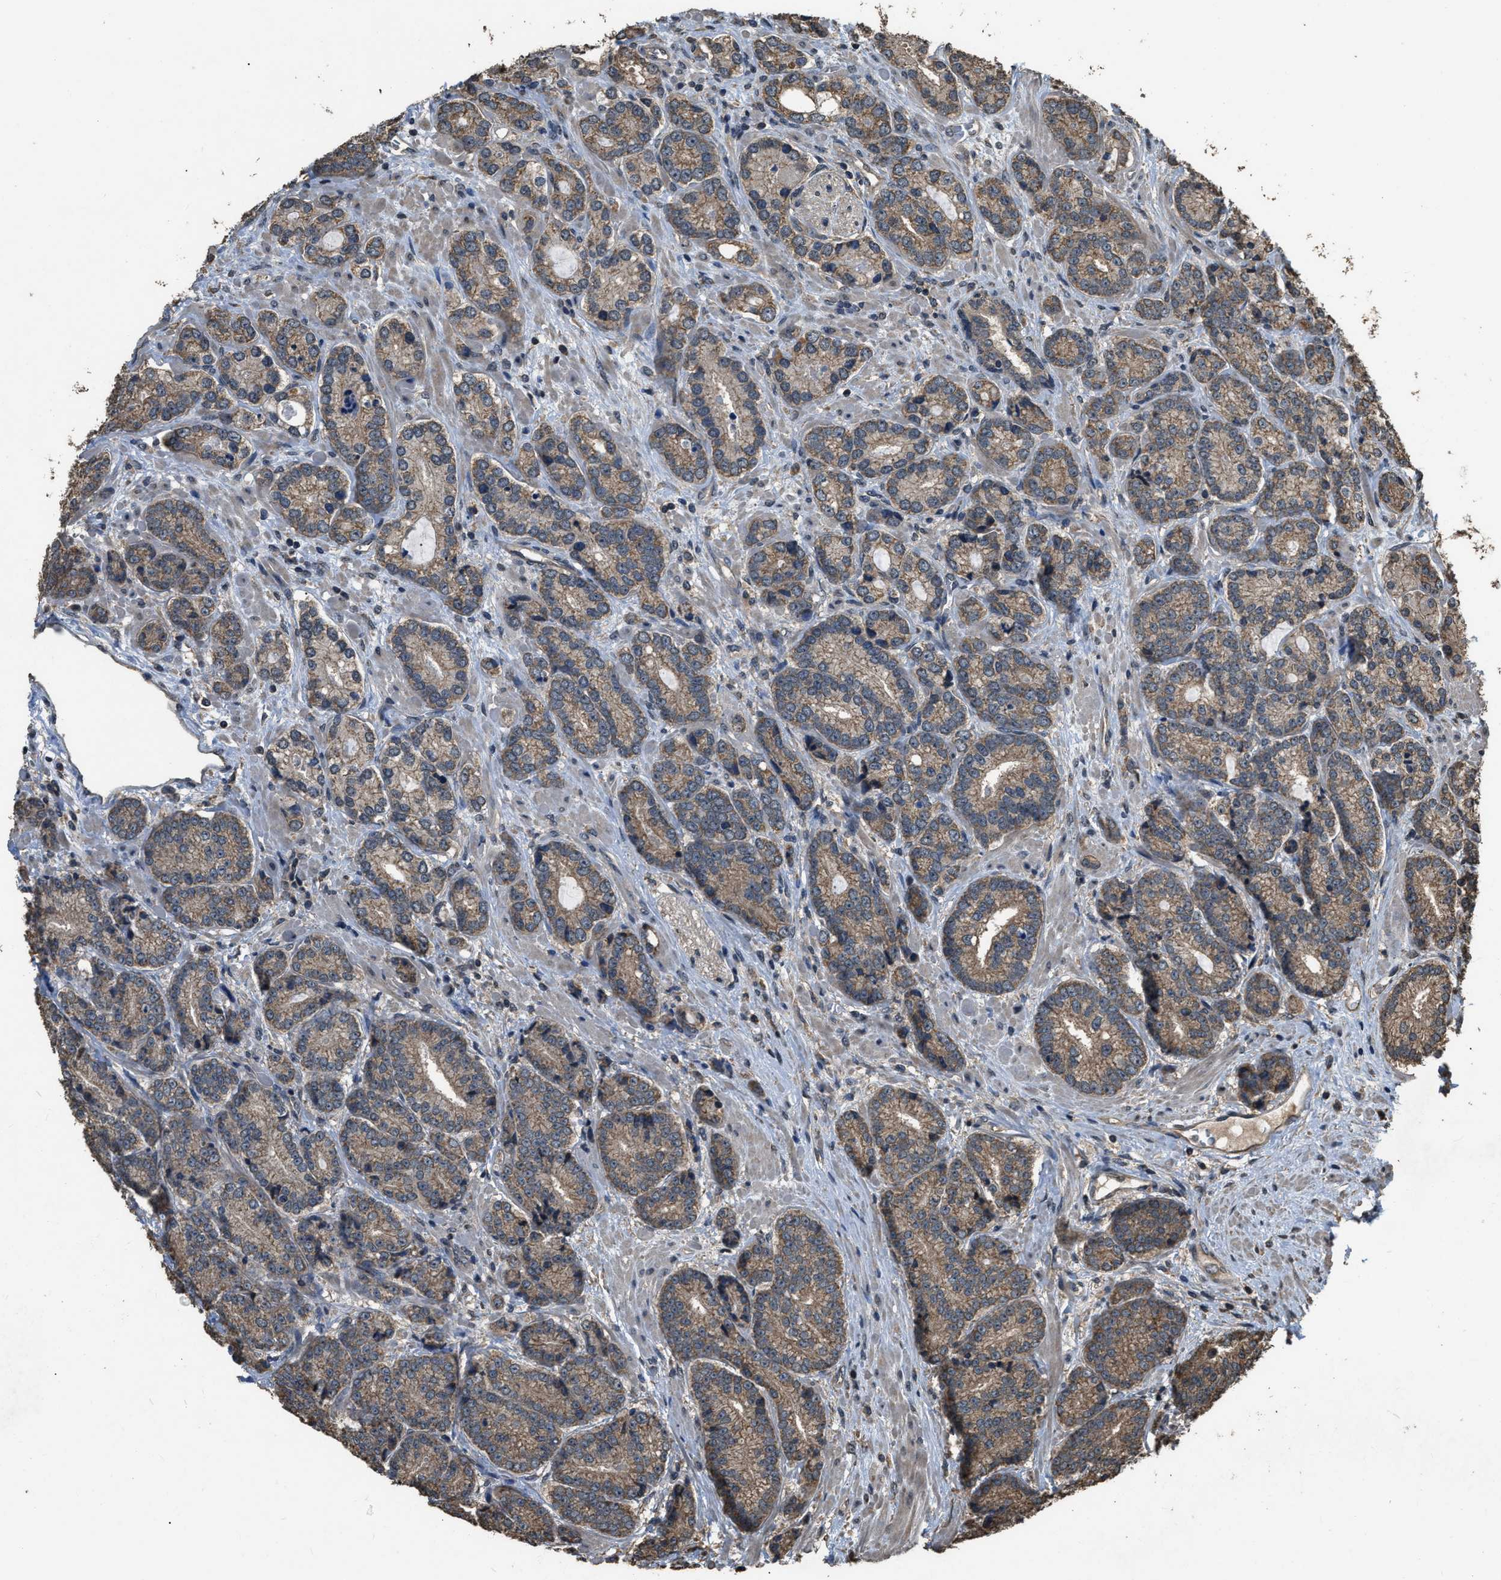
{"staining": {"intensity": "weak", "quantity": ">75%", "location": "cytoplasmic/membranous"}, "tissue": "prostate cancer", "cell_type": "Tumor cells", "image_type": "cancer", "snomed": [{"axis": "morphology", "description": "Adenocarcinoma, High grade"}, {"axis": "topography", "description": "Prostate"}], "caption": "Weak cytoplasmic/membranous expression for a protein is identified in about >75% of tumor cells of high-grade adenocarcinoma (prostate) using immunohistochemistry.", "gene": "DENND6B", "patient": {"sex": "male", "age": 61}}